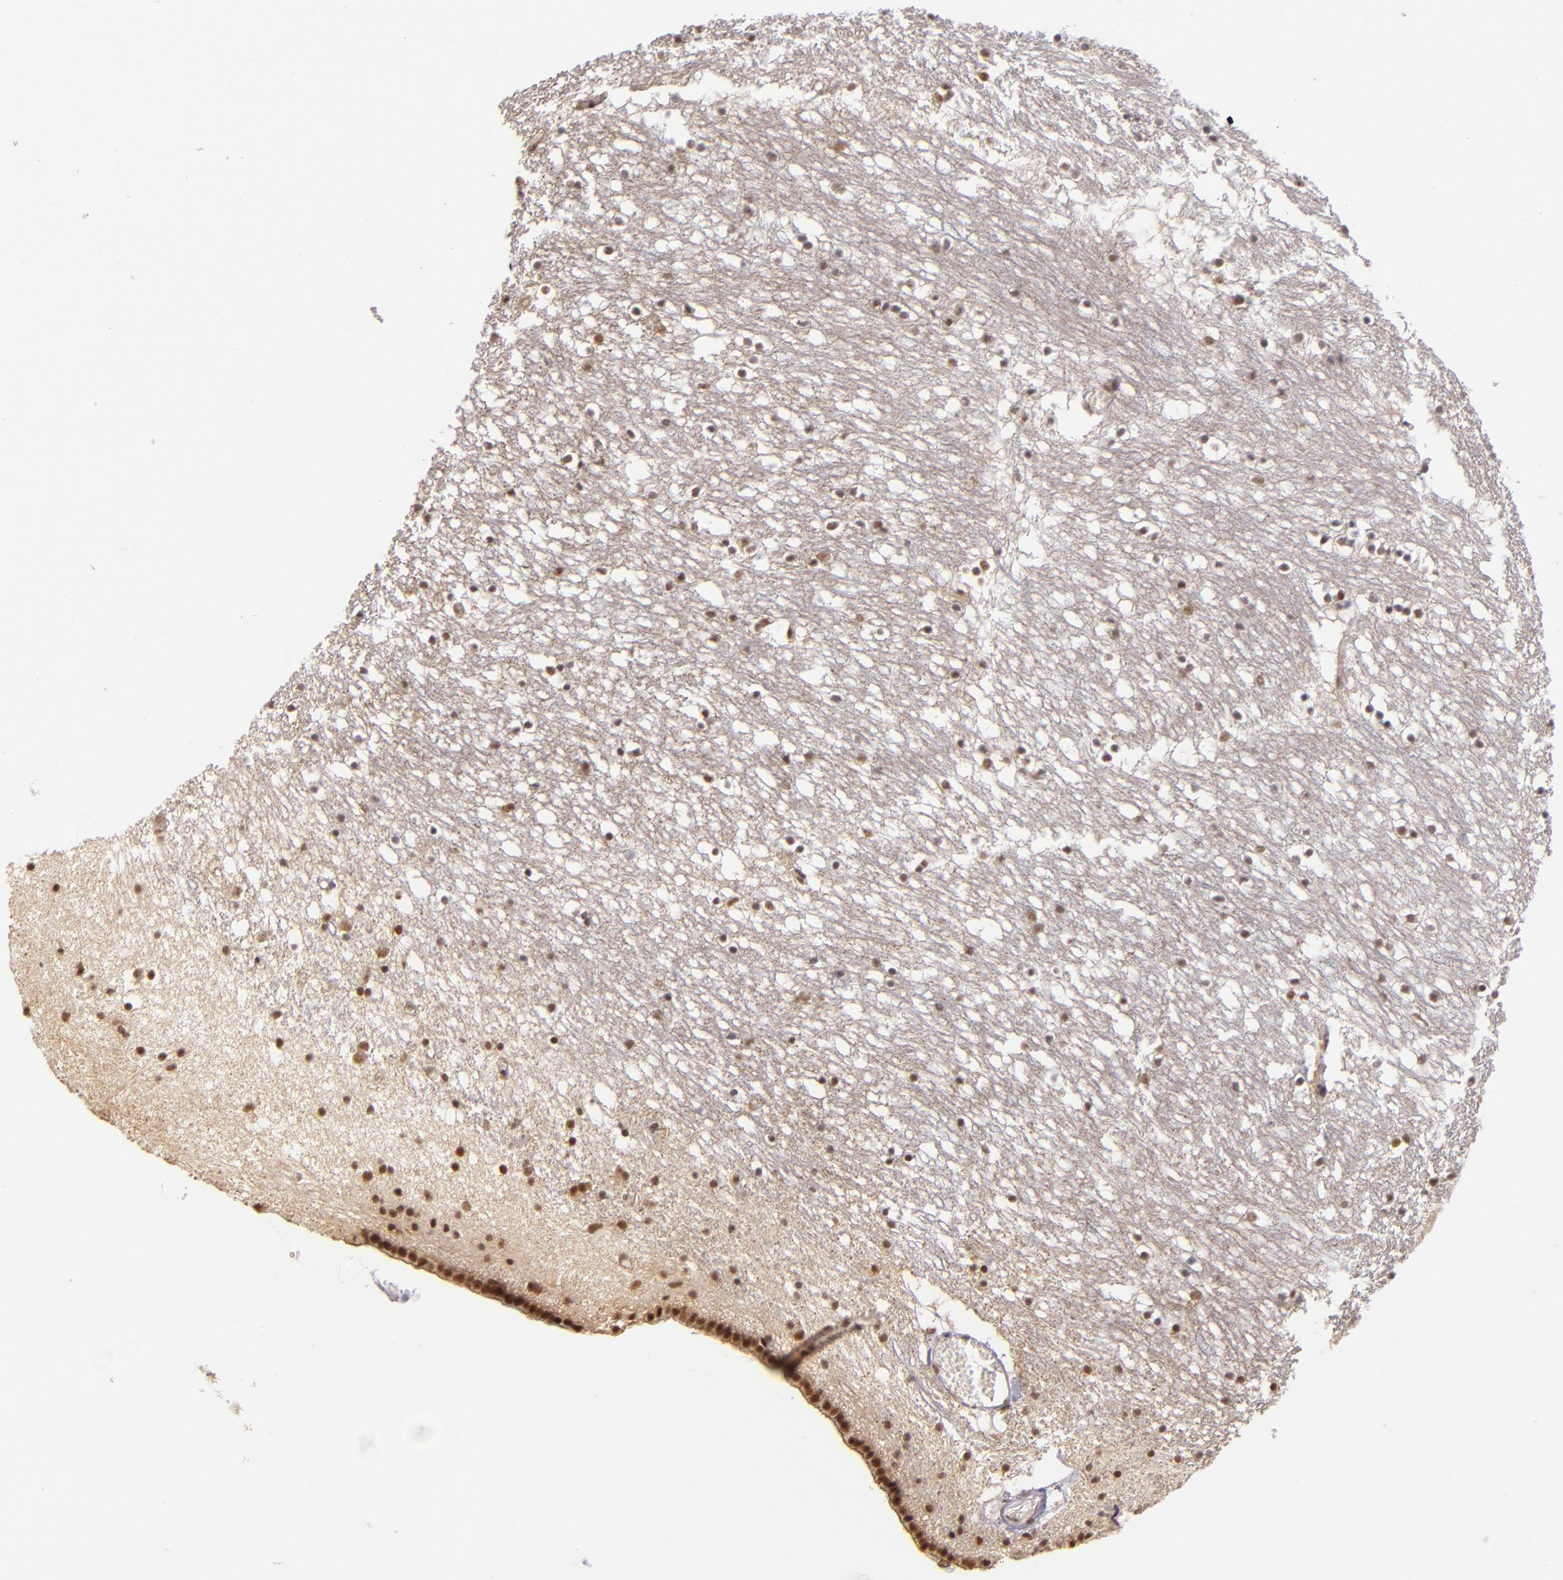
{"staining": {"intensity": "weak", "quantity": "<25%", "location": "nuclear"}, "tissue": "caudate", "cell_type": "Glial cells", "image_type": "normal", "snomed": [{"axis": "morphology", "description": "Normal tissue, NOS"}, {"axis": "topography", "description": "Lateral ventricle wall"}], "caption": "DAB (3,3'-diaminobenzidine) immunohistochemical staining of benign human caudate shows no significant expression in glial cells. (DAB (3,3'-diaminobenzidine) immunohistochemistry (IHC) visualized using brightfield microscopy, high magnification).", "gene": "NCOR2", "patient": {"sex": "male", "age": 45}}